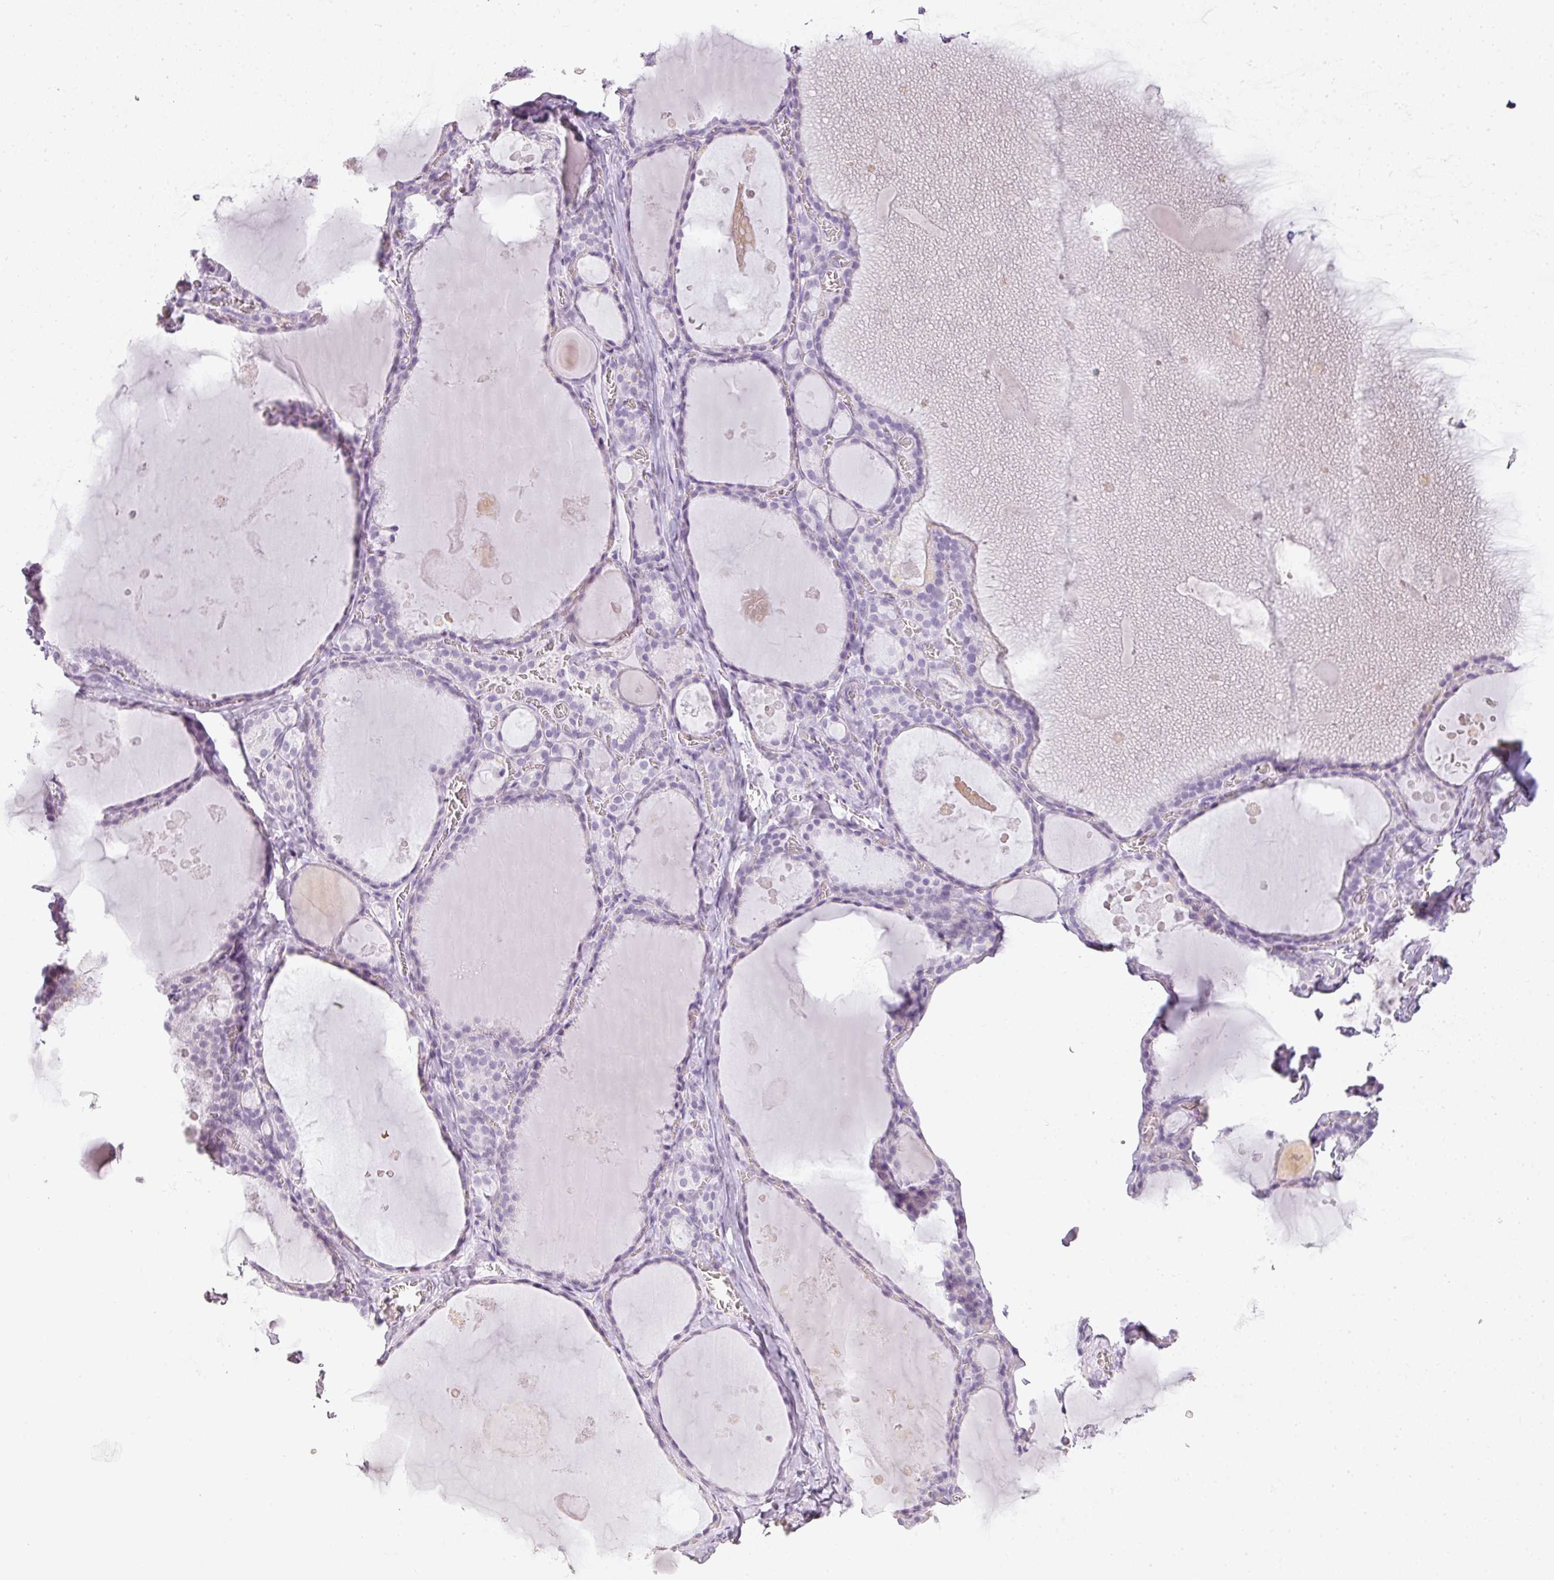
{"staining": {"intensity": "negative", "quantity": "none", "location": "none"}, "tissue": "thyroid gland", "cell_type": "Glandular cells", "image_type": "normal", "snomed": [{"axis": "morphology", "description": "Normal tissue, NOS"}, {"axis": "topography", "description": "Thyroid gland"}], "caption": "IHC photomicrograph of benign human thyroid gland stained for a protein (brown), which exhibits no expression in glandular cells.", "gene": "RBMY1A1", "patient": {"sex": "male", "age": 56}}